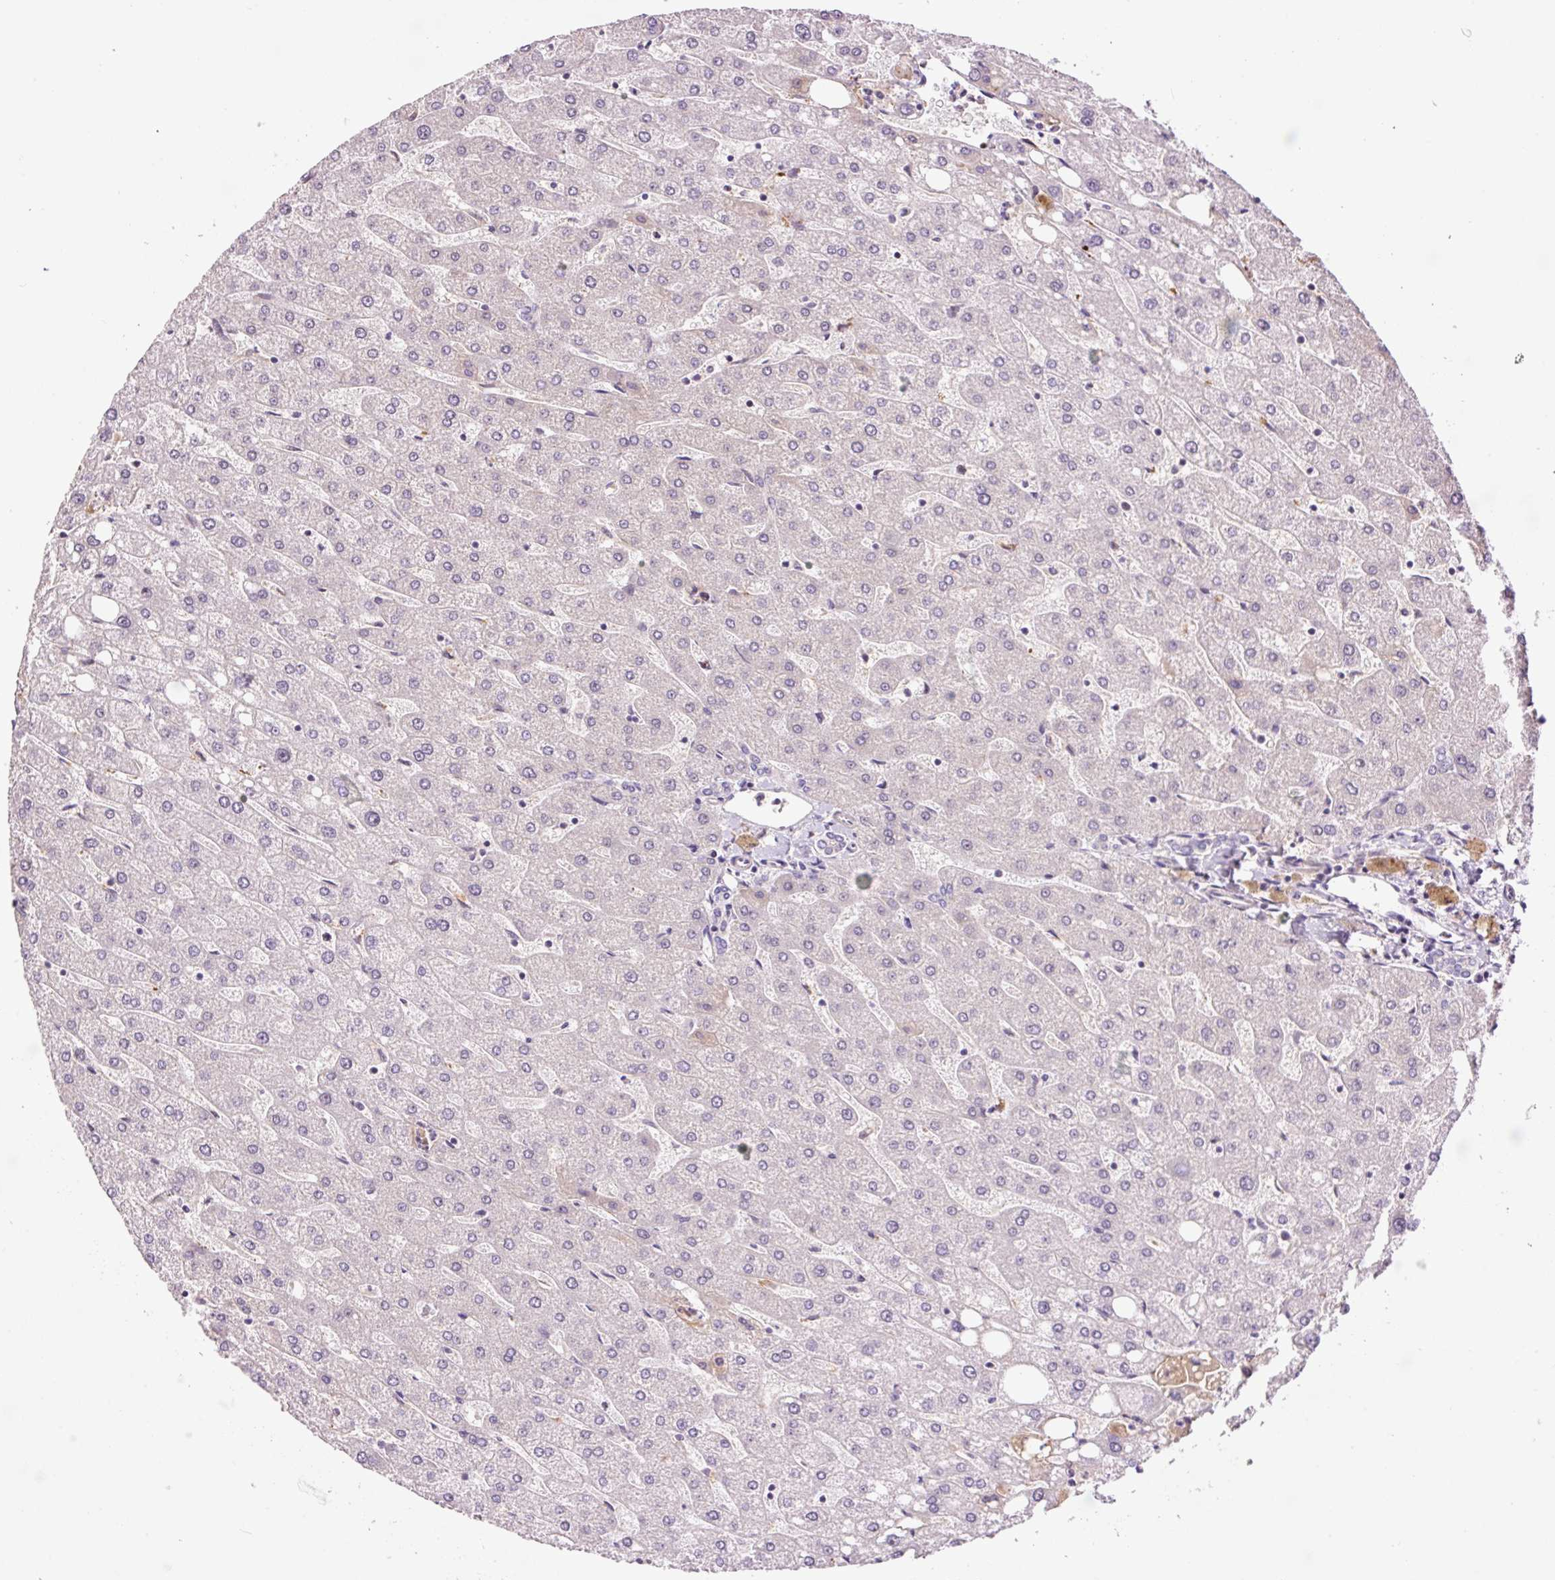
{"staining": {"intensity": "negative", "quantity": "none", "location": "none"}, "tissue": "liver", "cell_type": "Cholangiocytes", "image_type": "normal", "snomed": [{"axis": "morphology", "description": "Normal tissue, NOS"}, {"axis": "topography", "description": "Liver"}], "caption": "This is a image of IHC staining of benign liver, which shows no positivity in cholangiocytes.", "gene": "TMEM235", "patient": {"sex": "male", "age": 67}}